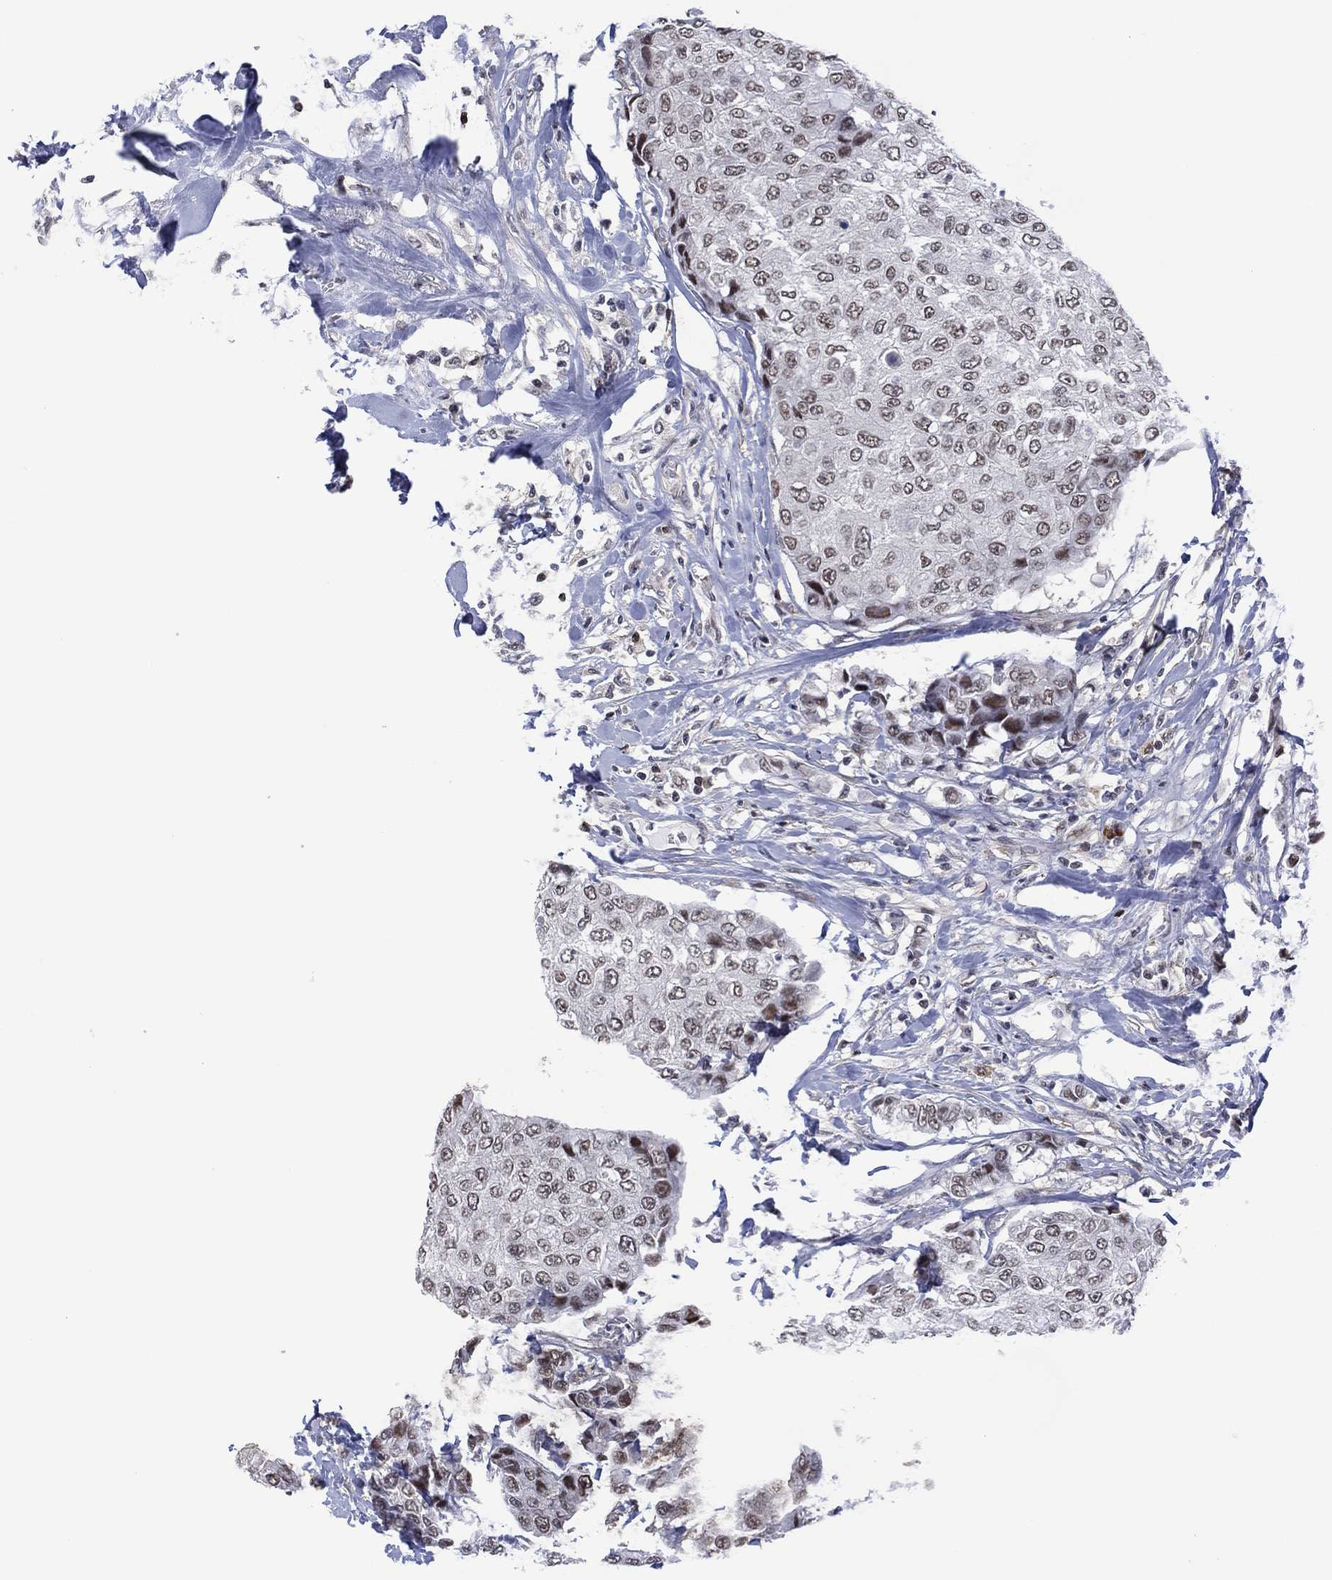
{"staining": {"intensity": "negative", "quantity": "none", "location": "none"}, "tissue": "breast cancer", "cell_type": "Tumor cells", "image_type": "cancer", "snomed": [{"axis": "morphology", "description": "Duct carcinoma"}, {"axis": "topography", "description": "Breast"}], "caption": "An immunohistochemistry (IHC) micrograph of breast infiltrating ductal carcinoma is shown. There is no staining in tumor cells of breast infiltrating ductal carcinoma.", "gene": "DPP4", "patient": {"sex": "female", "age": 27}}